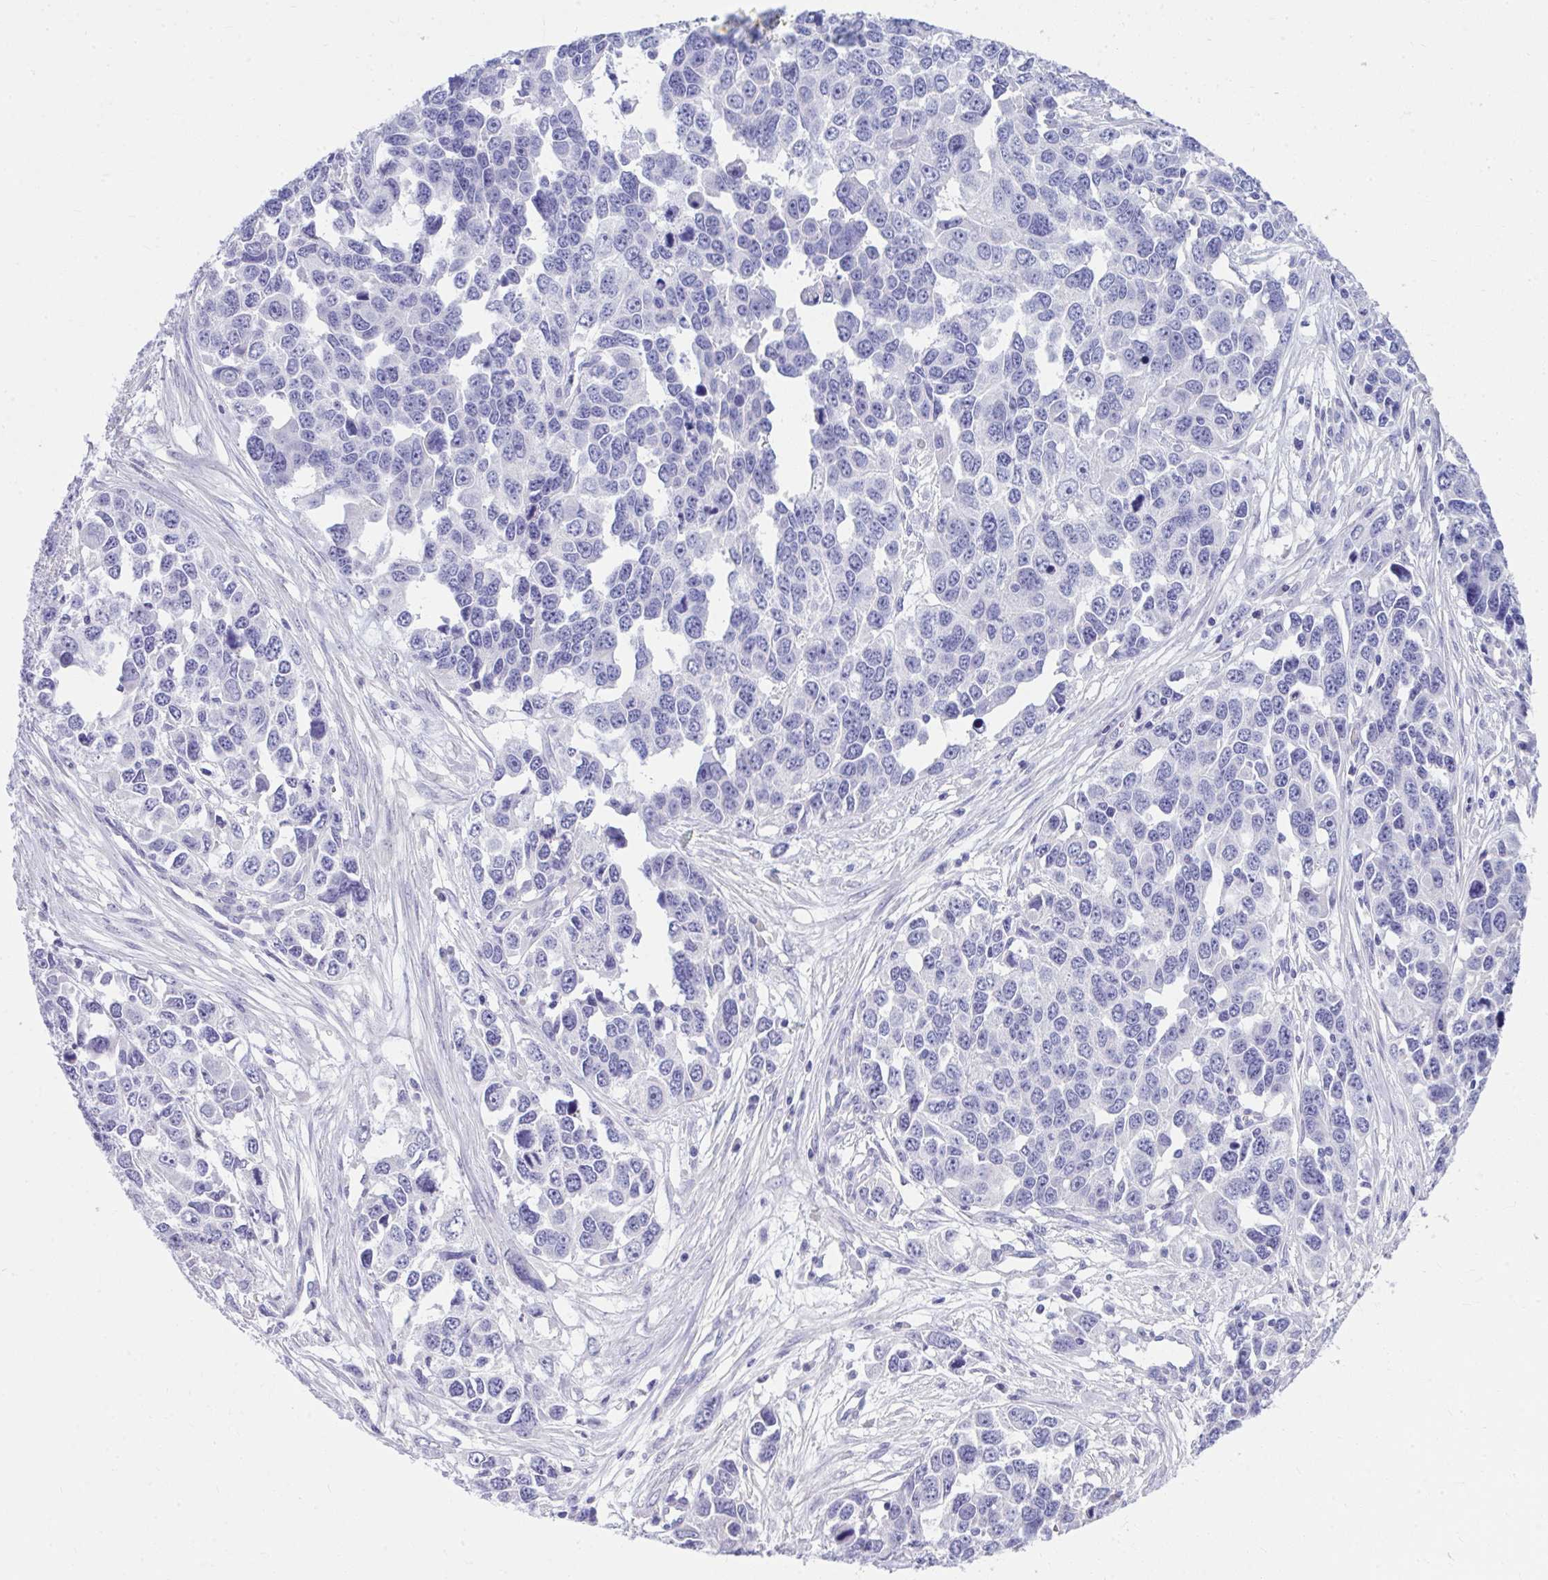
{"staining": {"intensity": "negative", "quantity": "none", "location": "none"}, "tissue": "ovarian cancer", "cell_type": "Tumor cells", "image_type": "cancer", "snomed": [{"axis": "morphology", "description": "Cystadenocarcinoma, serous, NOS"}, {"axis": "topography", "description": "Ovary"}], "caption": "Immunohistochemical staining of human ovarian serous cystadenocarcinoma demonstrates no significant expression in tumor cells.", "gene": "LRRC36", "patient": {"sex": "female", "age": 76}}